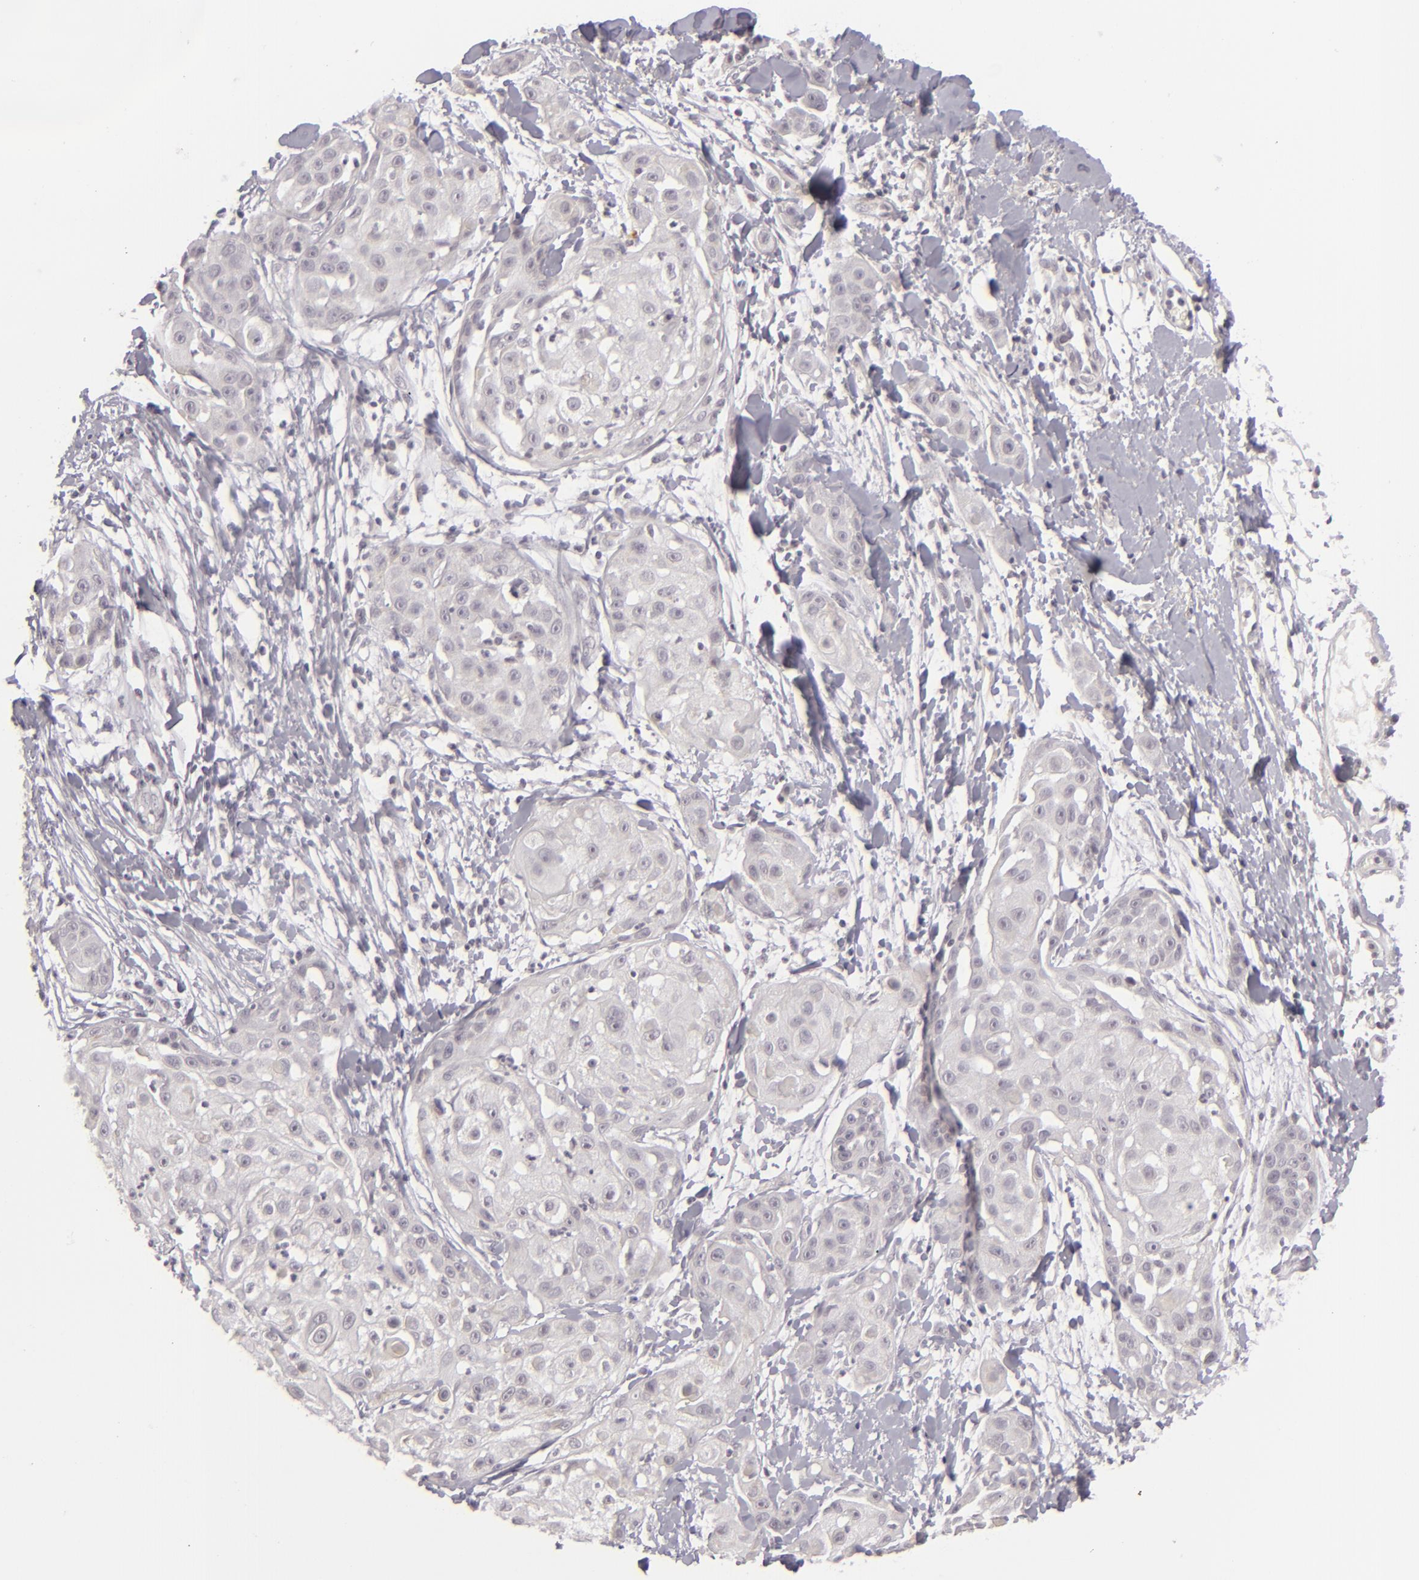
{"staining": {"intensity": "negative", "quantity": "none", "location": "none"}, "tissue": "skin cancer", "cell_type": "Tumor cells", "image_type": "cancer", "snomed": [{"axis": "morphology", "description": "Squamous cell carcinoma, NOS"}, {"axis": "topography", "description": "Skin"}], "caption": "This is a photomicrograph of immunohistochemistry (IHC) staining of skin cancer (squamous cell carcinoma), which shows no expression in tumor cells. Brightfield microscopy of IHC stained with DAB (brown) and hematoxylin (blue), captured at high magnification.", "gene": "DLG3", "patient": {"sex": "female", "age": 57}}